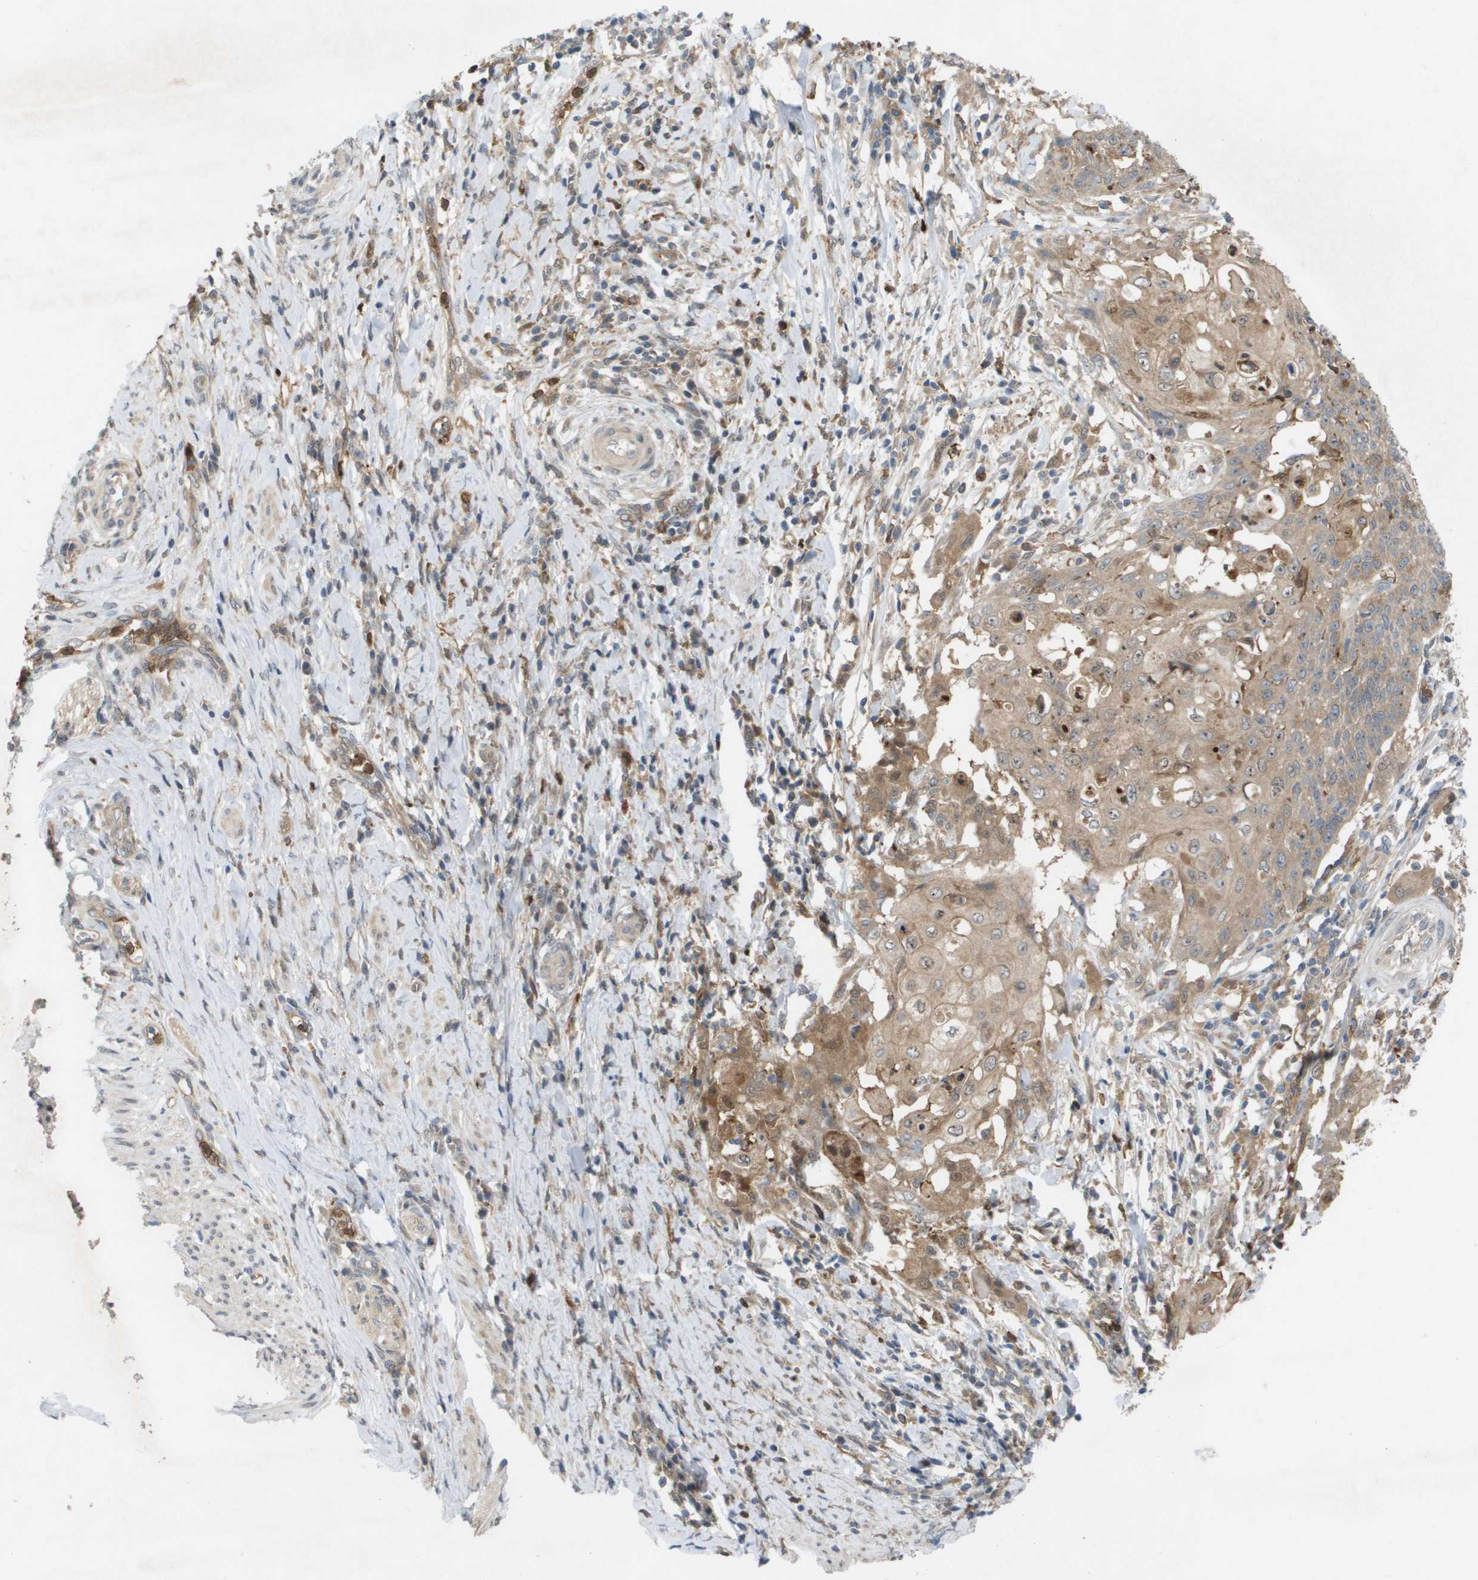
{"staining": {"intensity": "moderate", "quantity": ">75%", "location": "cytoplasmic/membranous"}, "tissue": "cervical cancer", "cell_type": "Tumor cells", "image_type": "cancer", "snomed": [{"axis": "morphology", "description": "Squamous cell carcinoma, NOS"}, {"axis": "topography", "description": "Cervix"}], "caption": "This is a histology image of immunohistochemistry staining of cervical squamous cell carcinoma, which shows moderate expression in the cytoplasmic/membranous of tumor cells.", "gene": "PALD1", "patient": {"sex": "female", "age": 39}}